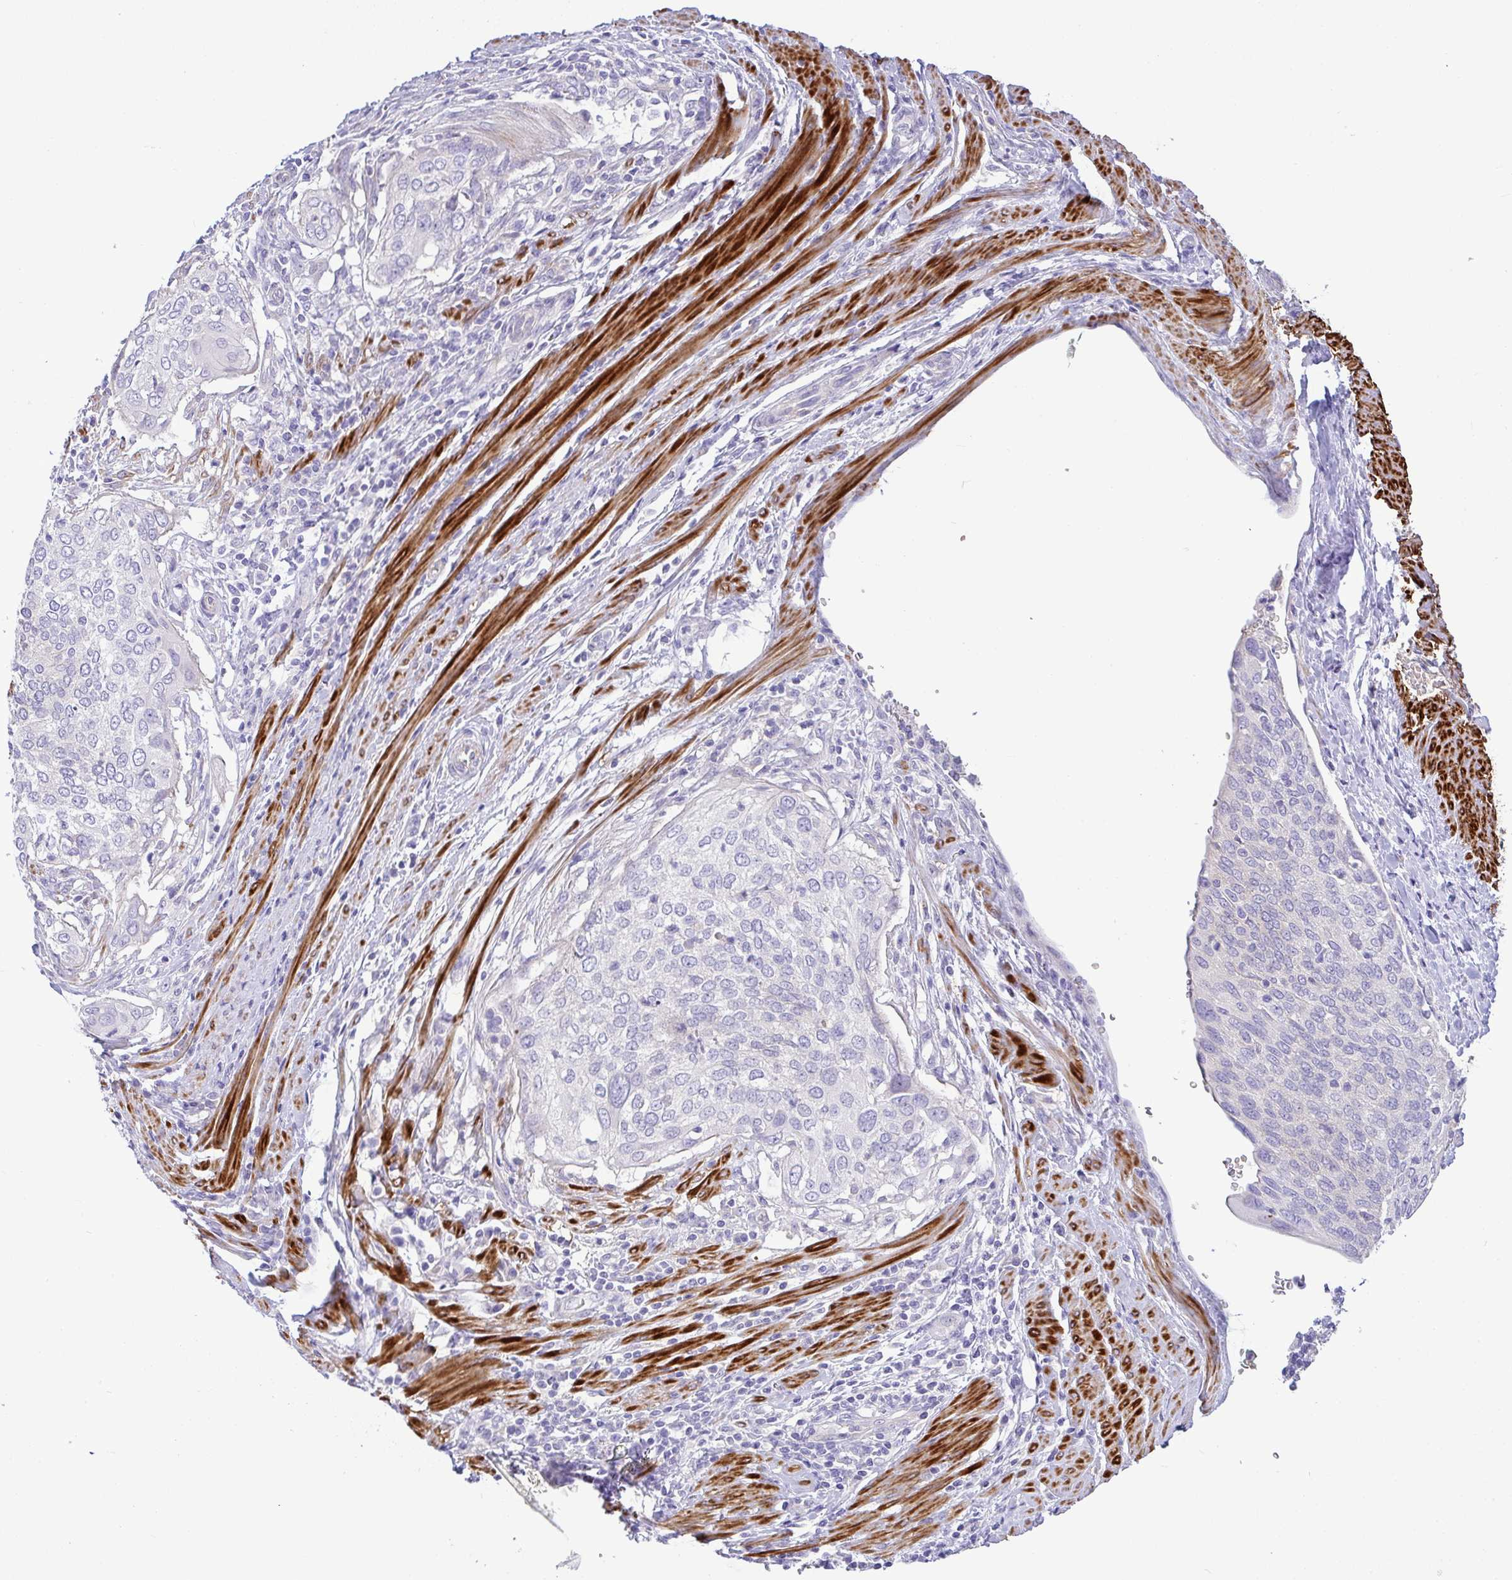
{"staining": {"intensity": "negative", "quantity": "none", "location": "none"}, "tissue": "cervical cancer", "cell_type": "Tumor cells", "image_type": "cancer", "snomed": [{"axis": "morphology", "description": "Squamous cell carcinoma, NOS"}, {"axis": "topography", "description": "Cervix"}], "caption": "IHC histopathology image of squamous cell carcinoma (cervical) stained for a protein (brown), which shows no positivity in tumor cells.", "gene": "MOCS1", "patient": {"sex": "female", "age": 38}}